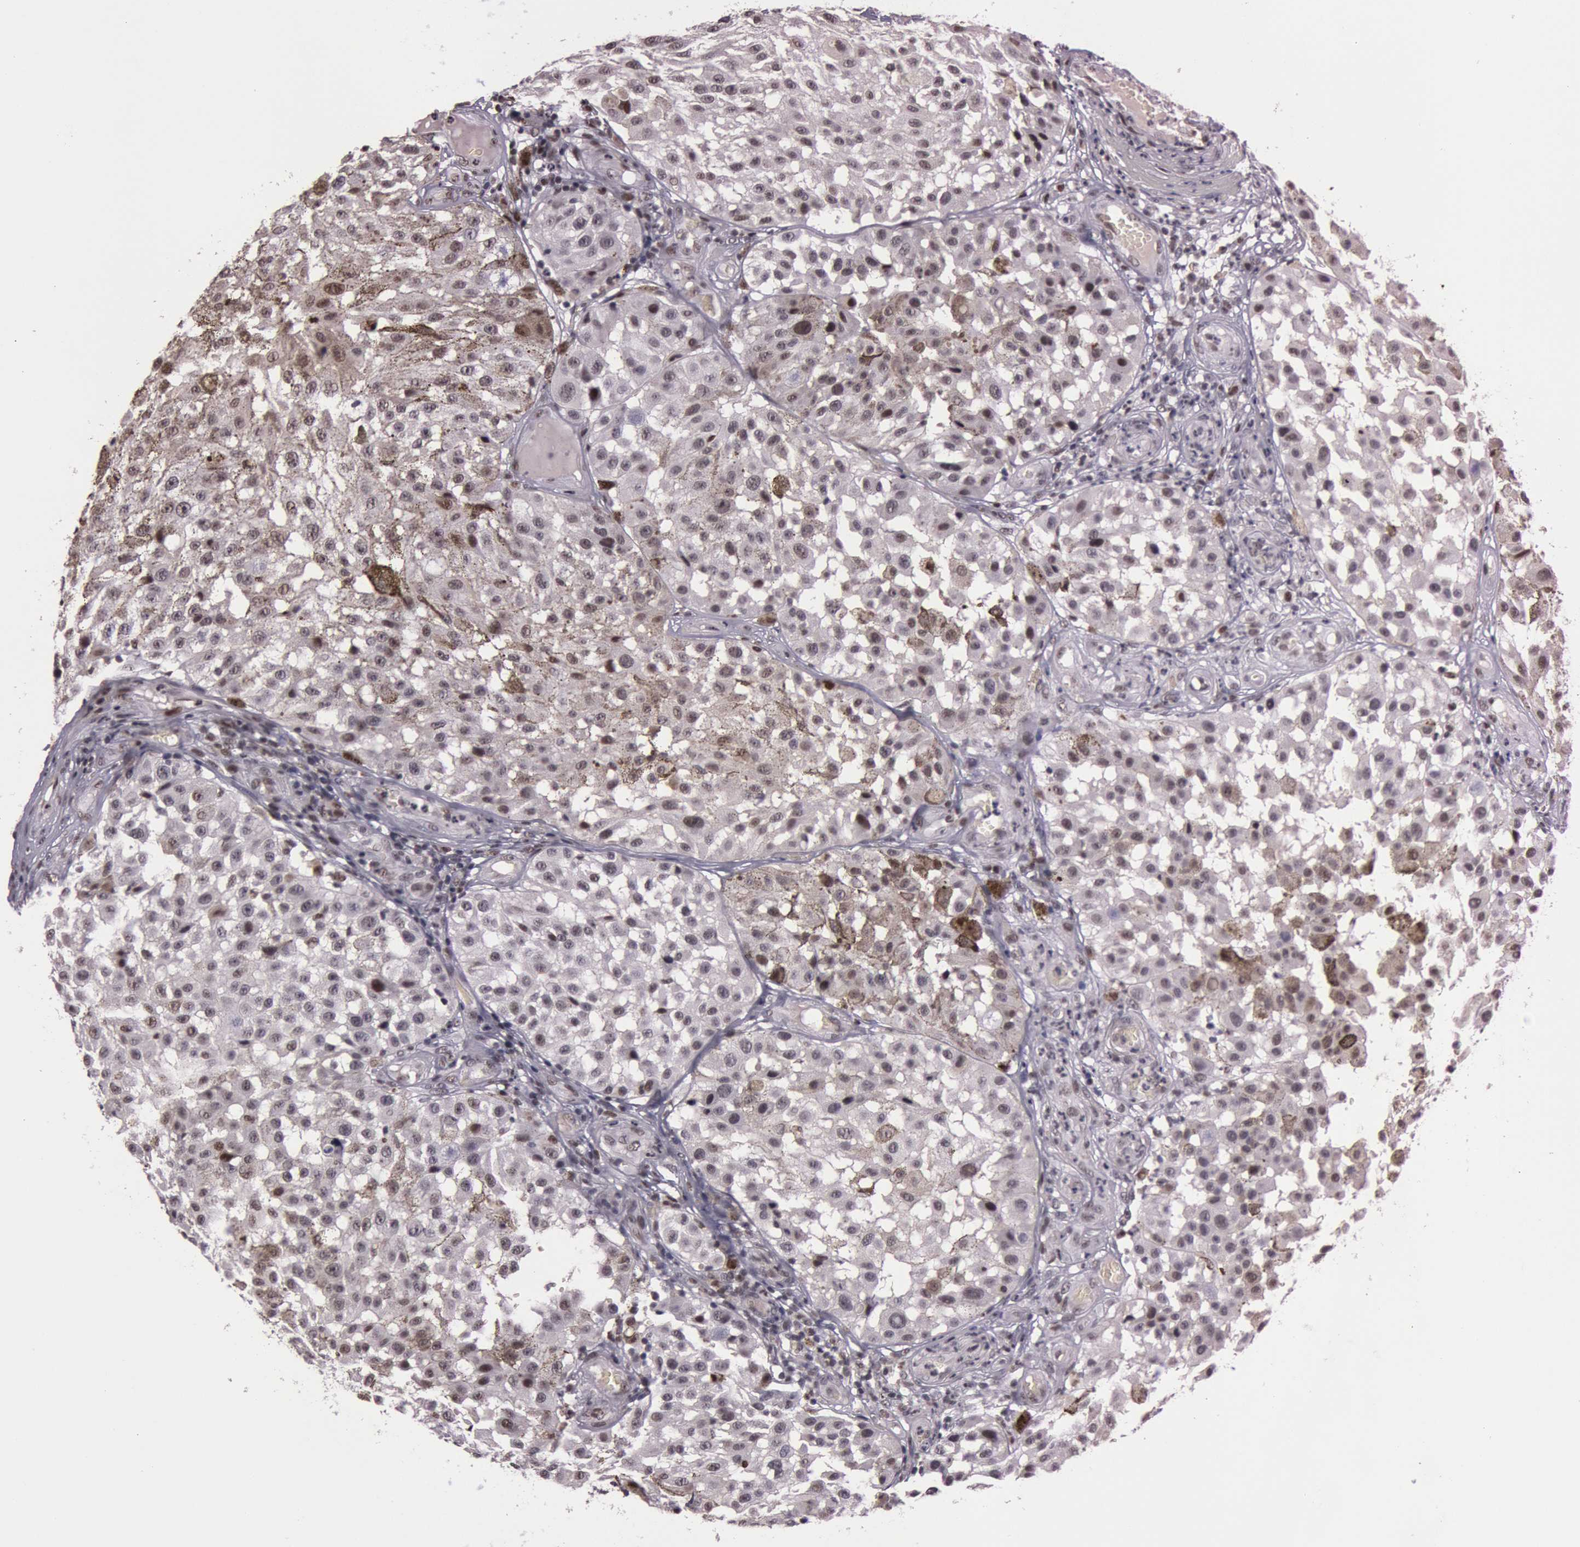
{"staining": {"intensity": "weak", "quantity": "<25%", "location": "nuclear"}, "tissue": "melanoma", "cell_type": "Tumor cells", "image_type": "cancer", "snomed": [{"axis": "morphology", "description": "Malignant melanoma, NOS"}, {"axis": "topography", "description": "Skin"}], "caption": "IHC of human melanoma displays no expression in tumor cells.", "gene": "TASL", "patient": {"sex": "female", "age": 64}}